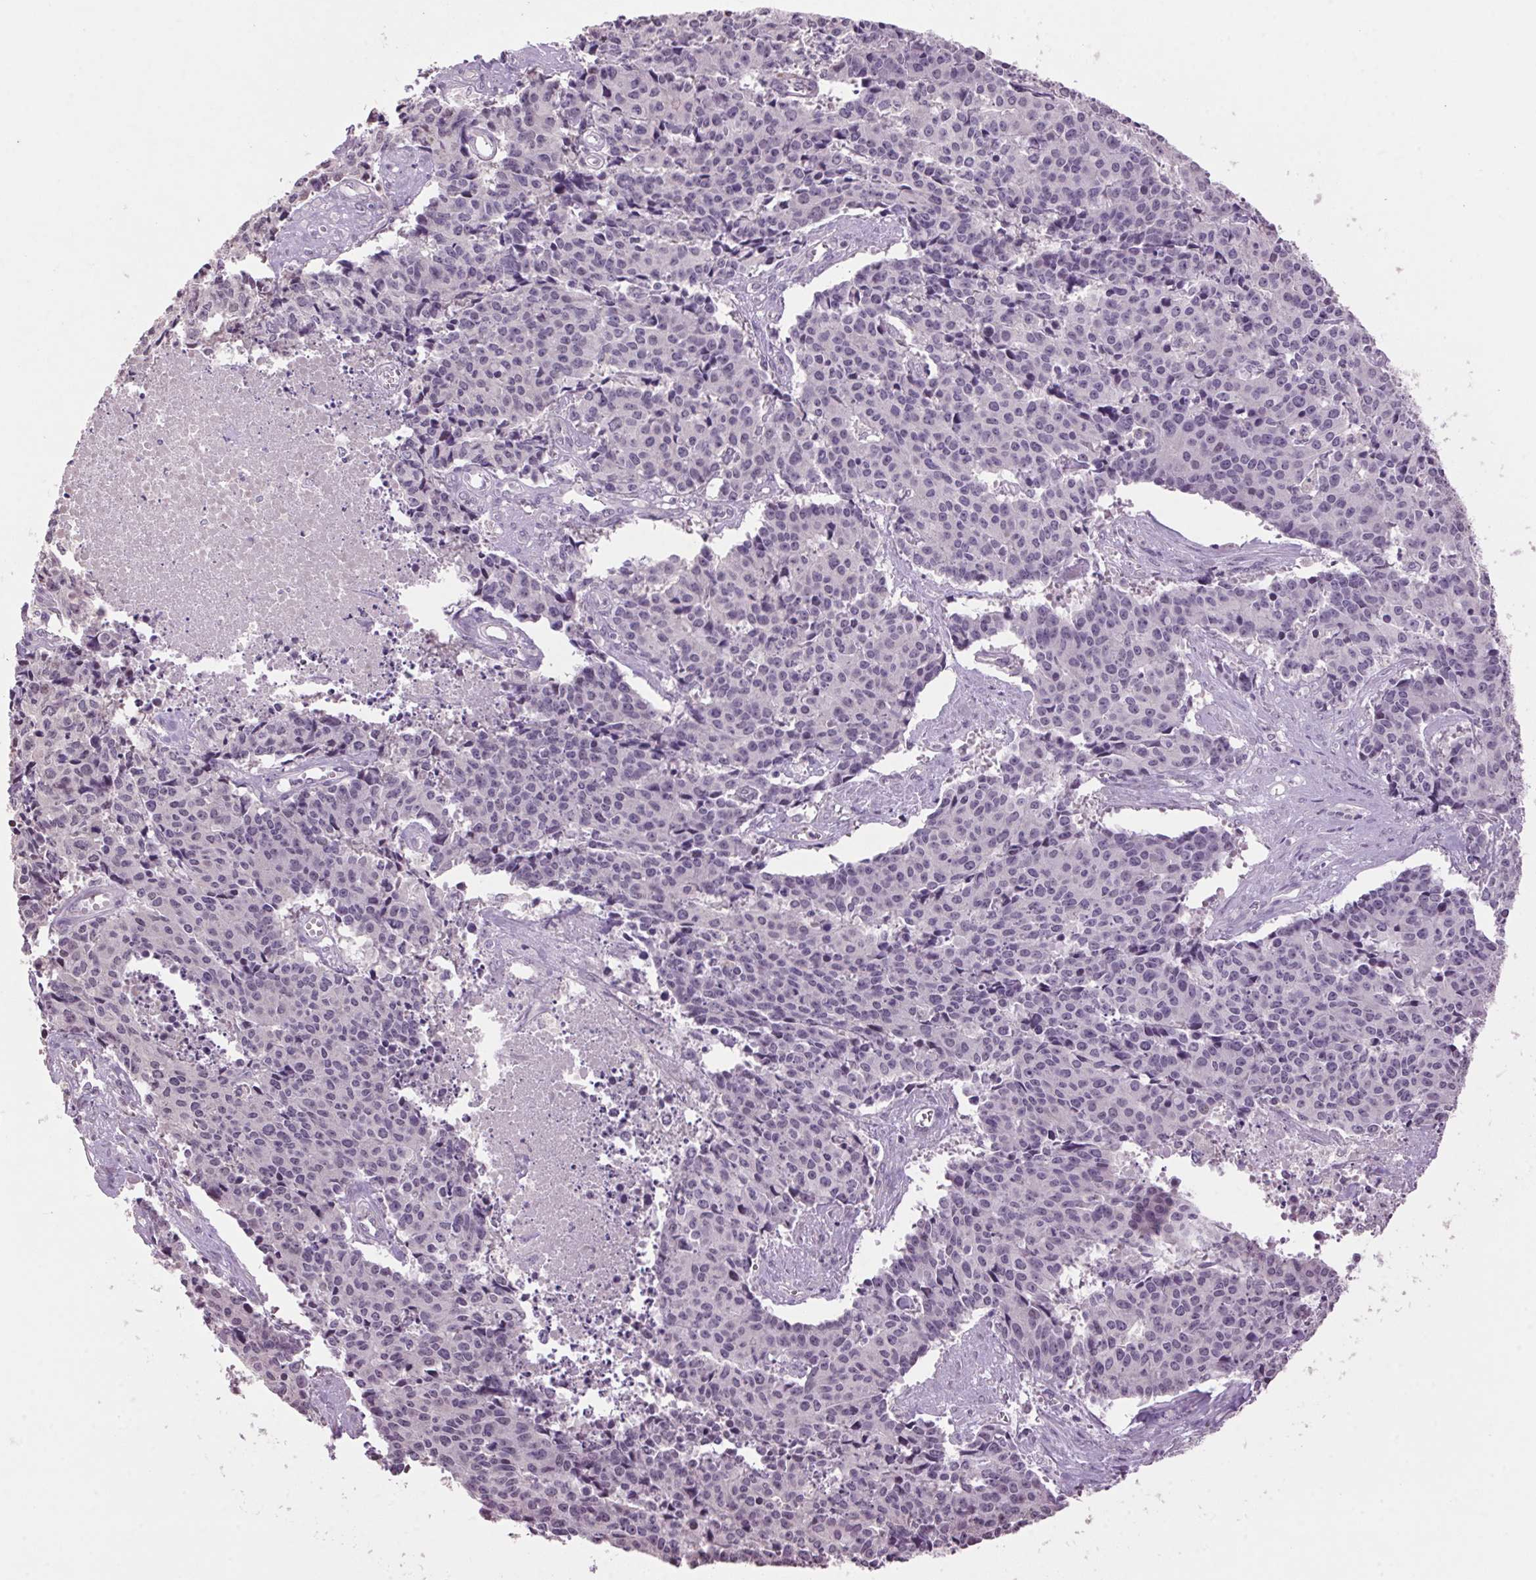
{"staining": {"intensity": "negative", "quantity": "none", "location": "none"}, "tissue": "cervical cancer", "cell_type": "Tumor cells", "image_type": "cancer", "snomed": [{"axis": "morphology", "description": "Squamous cell carcinoma, NOS"}, {"axis": "topography", "description": "Cervix"}], "caption": "Micrograph shows no protein staining in tumor cells of cervical cancer (squamous cell carcinoma) tissue.", "gene": "VWA3B", "patient": {"sex": "female", "age": 28}}